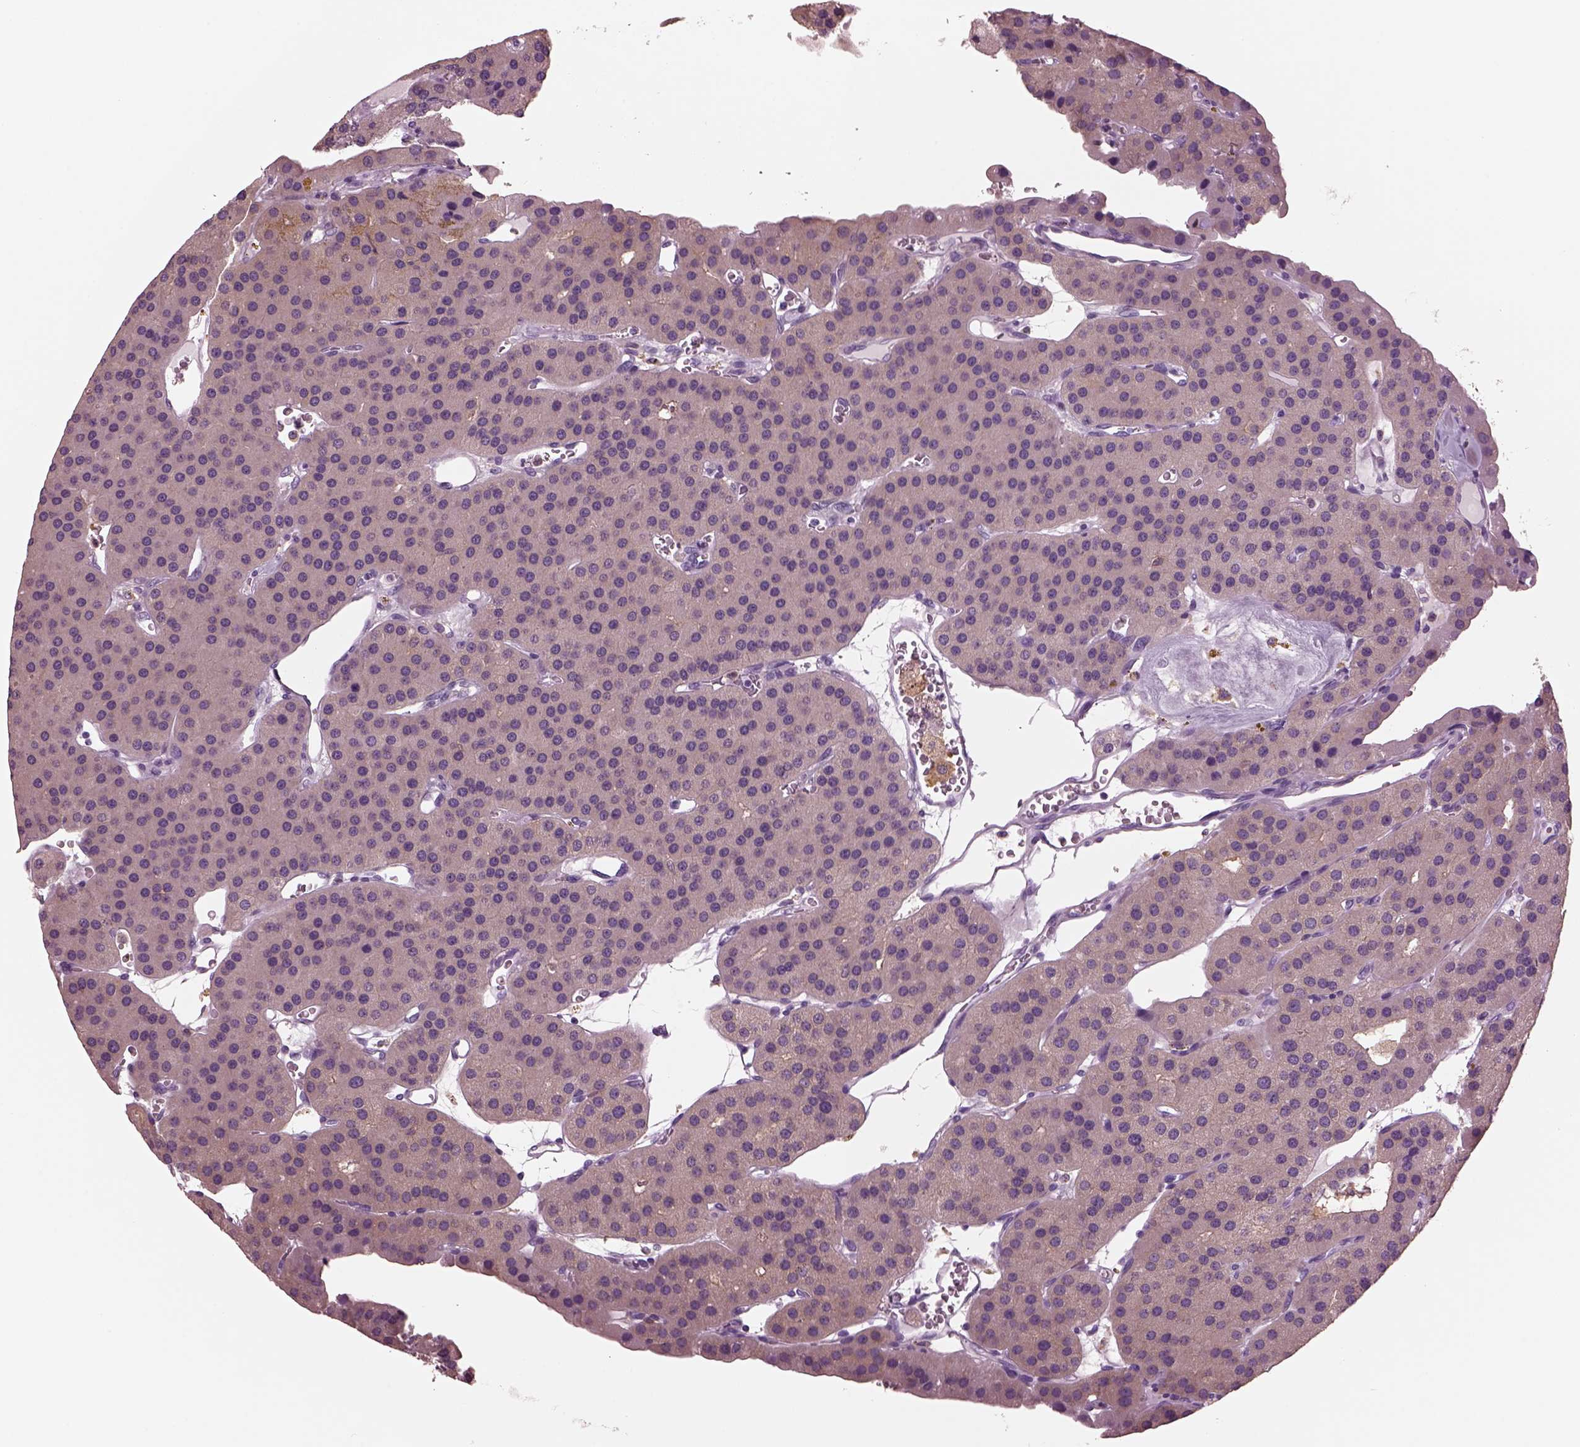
{"staining": {"intensity": "negative", "quantity": "none", "location": "none"}, "tissue": "parathyroid gland", "cell_type": "Glandular cells", "image_type": "normal", "snomed": [{"axis": "morphology", "description": "Normal tissue, NOS"}, {"axis": "morphology", "description": "Adenoma, NOS"}, {"axis": "topography", "description": "Parathyroid gland"}], "caption": "This is an immunohistochemistry (IHC) micrograph of unremarkable human parathyroid gland. There is no positivity in glandular cells.", "gene": "SHTN1", "patient": {"sex": "female", "age": 86}}